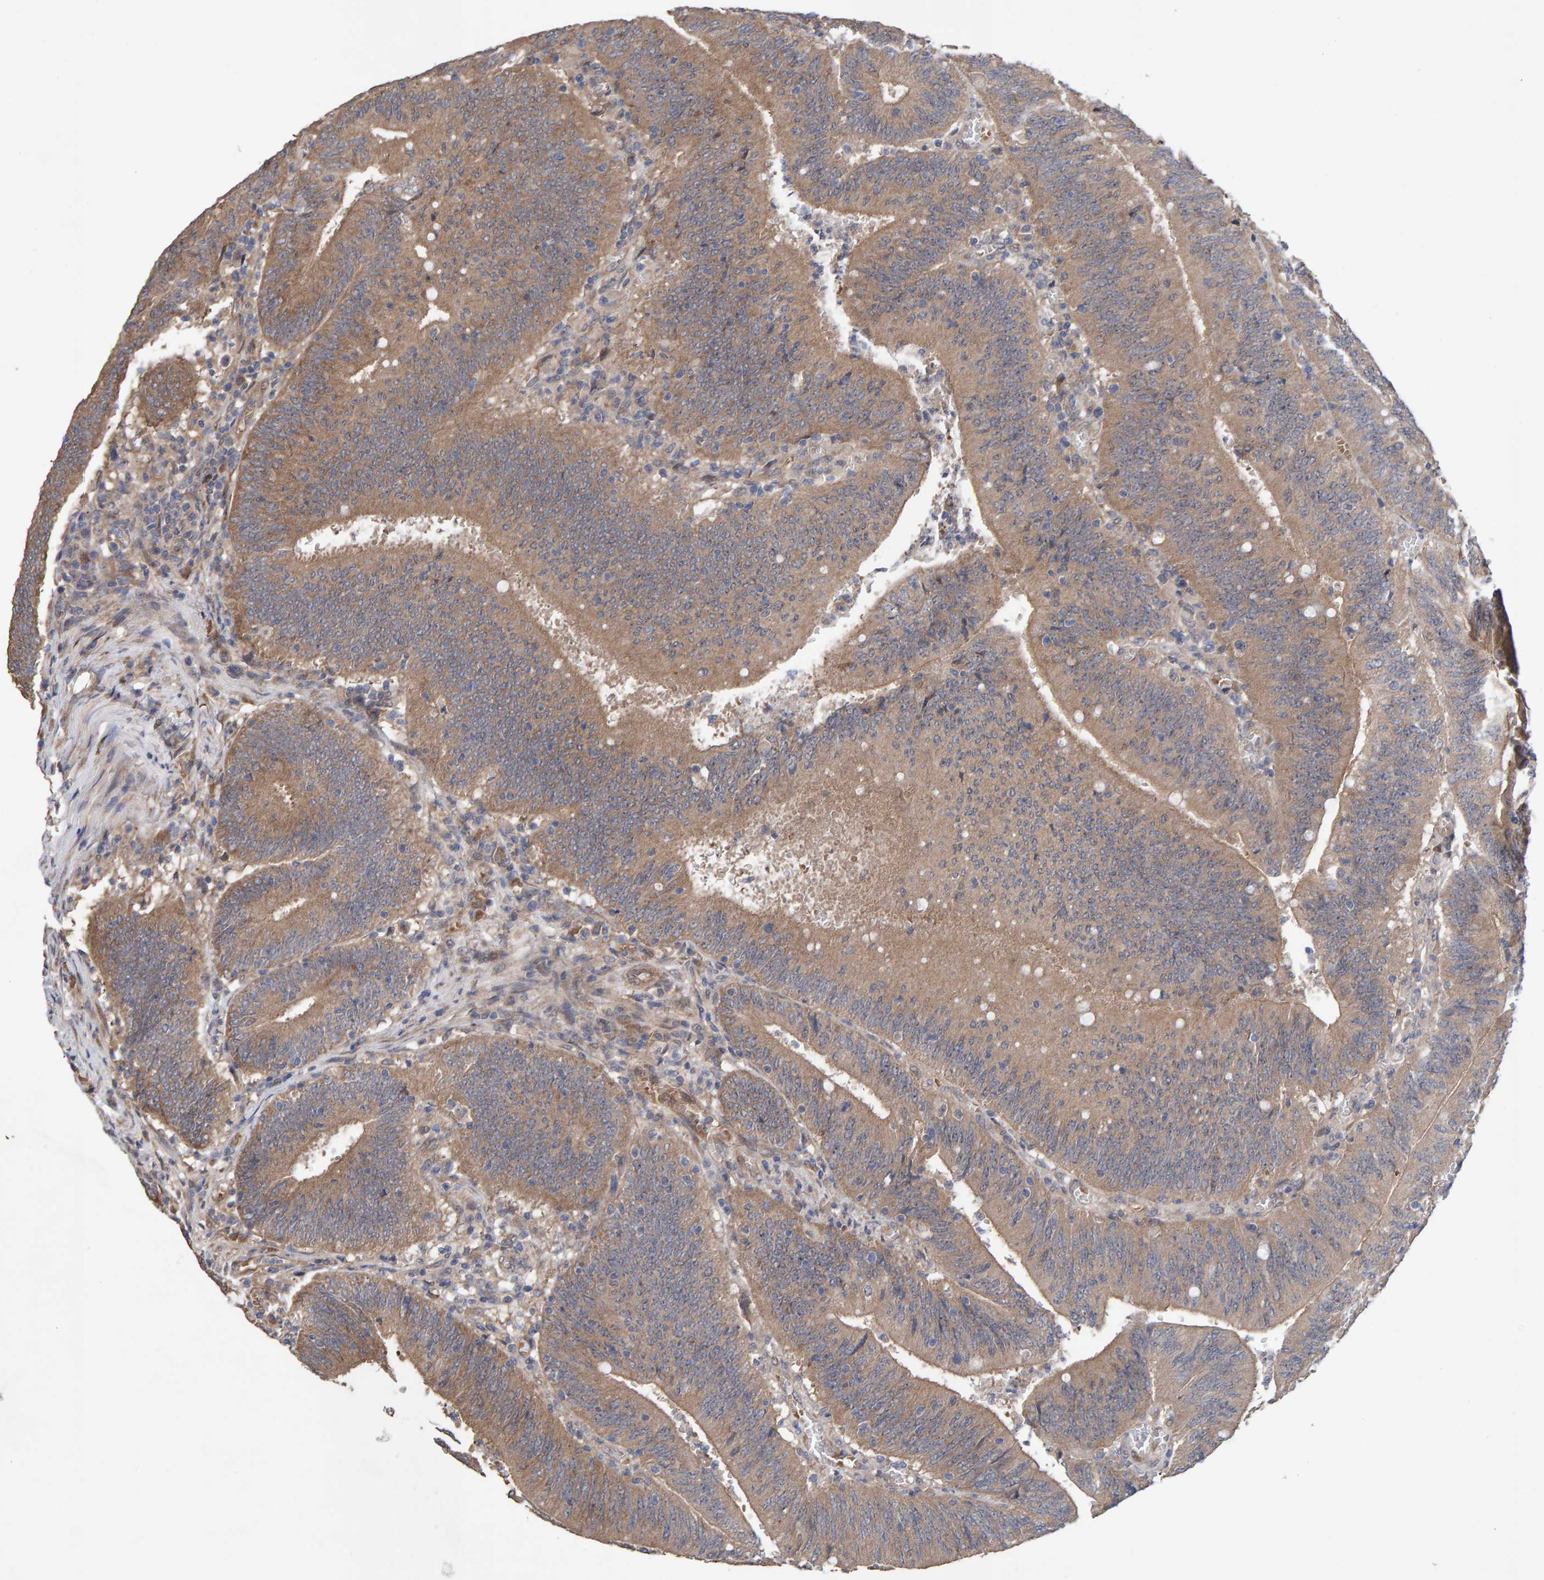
{"staining": {"intensity": "moderate", "quantity": ">75%", "location": "cytoplasmic/membranous"}, "tissue": "colorectal cancer", "cell_type": "Tumor cells", "image_type": "cancer", "snomed": [{"axis": "morphology", "description": "Normal tissue, NOS"}, {"axis": "morphology", "description": "Adenocarcinoma, NOS"}, {"axis": "topography", "description": "Rectum"}], "caption": "Immunohistochemistry (IHC) image of human colorectal cancer (adenocarcinoma) stained for a protein (brown), which displays medium levels of moderate cytoplasmic/membranous staining in about >75% of tumor cells.", "gene": "LRSAM1", "patient": {"sex": "female", "age": 66}}